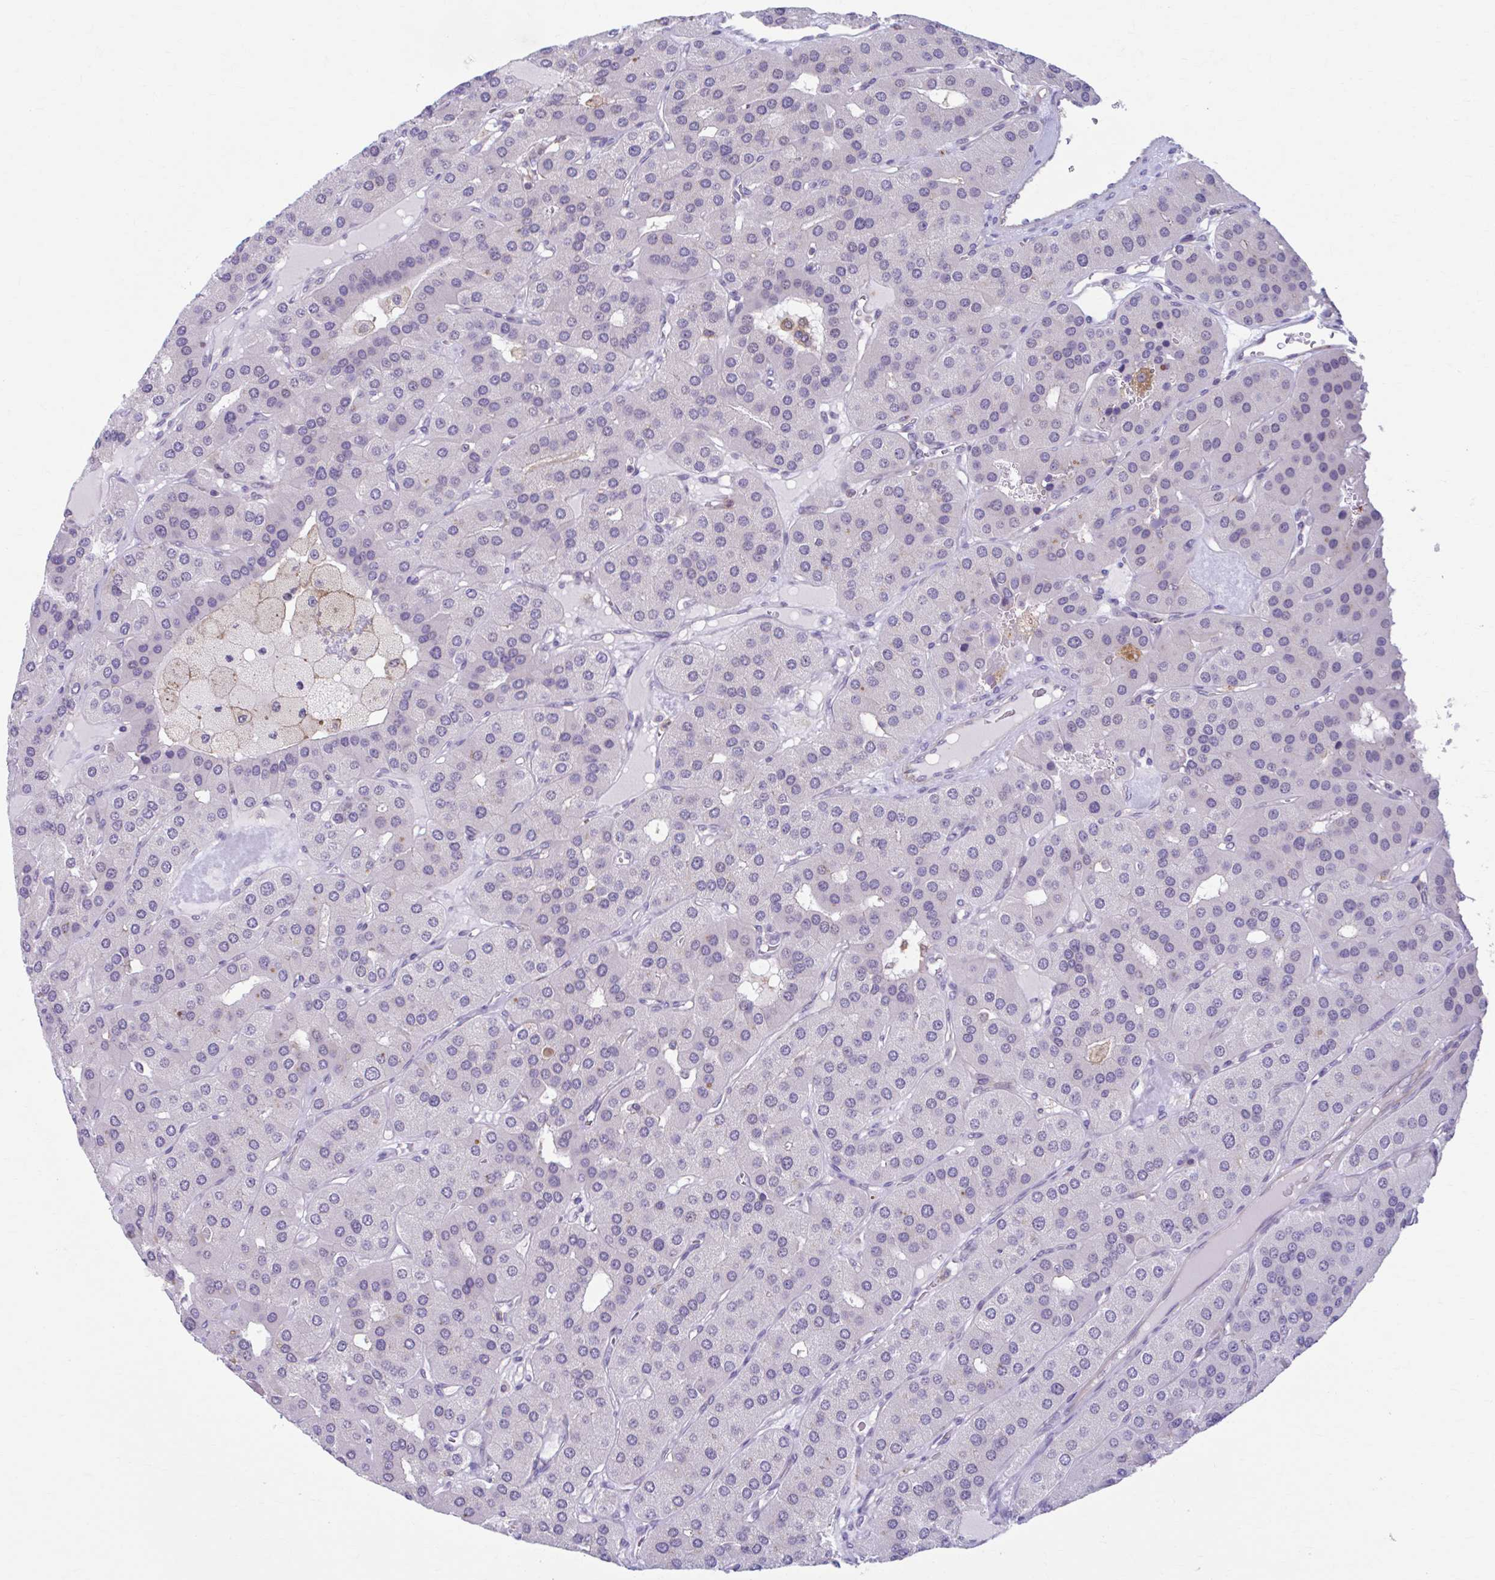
{"staining": {"intensity": "negative", "quantity": "none", "location": "none"}, "tissue": "parathyroid gland", "cell_type": "Glandular cells", "image_type": "normal", "snomed": [{"axis": "morphology", "description": "Normal tissue, NOS"}, {"axis": "morphology", "description": "Adenoma, NOS"}, {"axis": "topography", "description": "Parathyroid gland"}], "caption": "An immunohistochemistry (IHC) image of normal parathyroid gland is shown. There is no staining in glandular cells of parathyroid gland.", "gene": "ADAT3", "patient": {"sex": "female", "age": 86}}